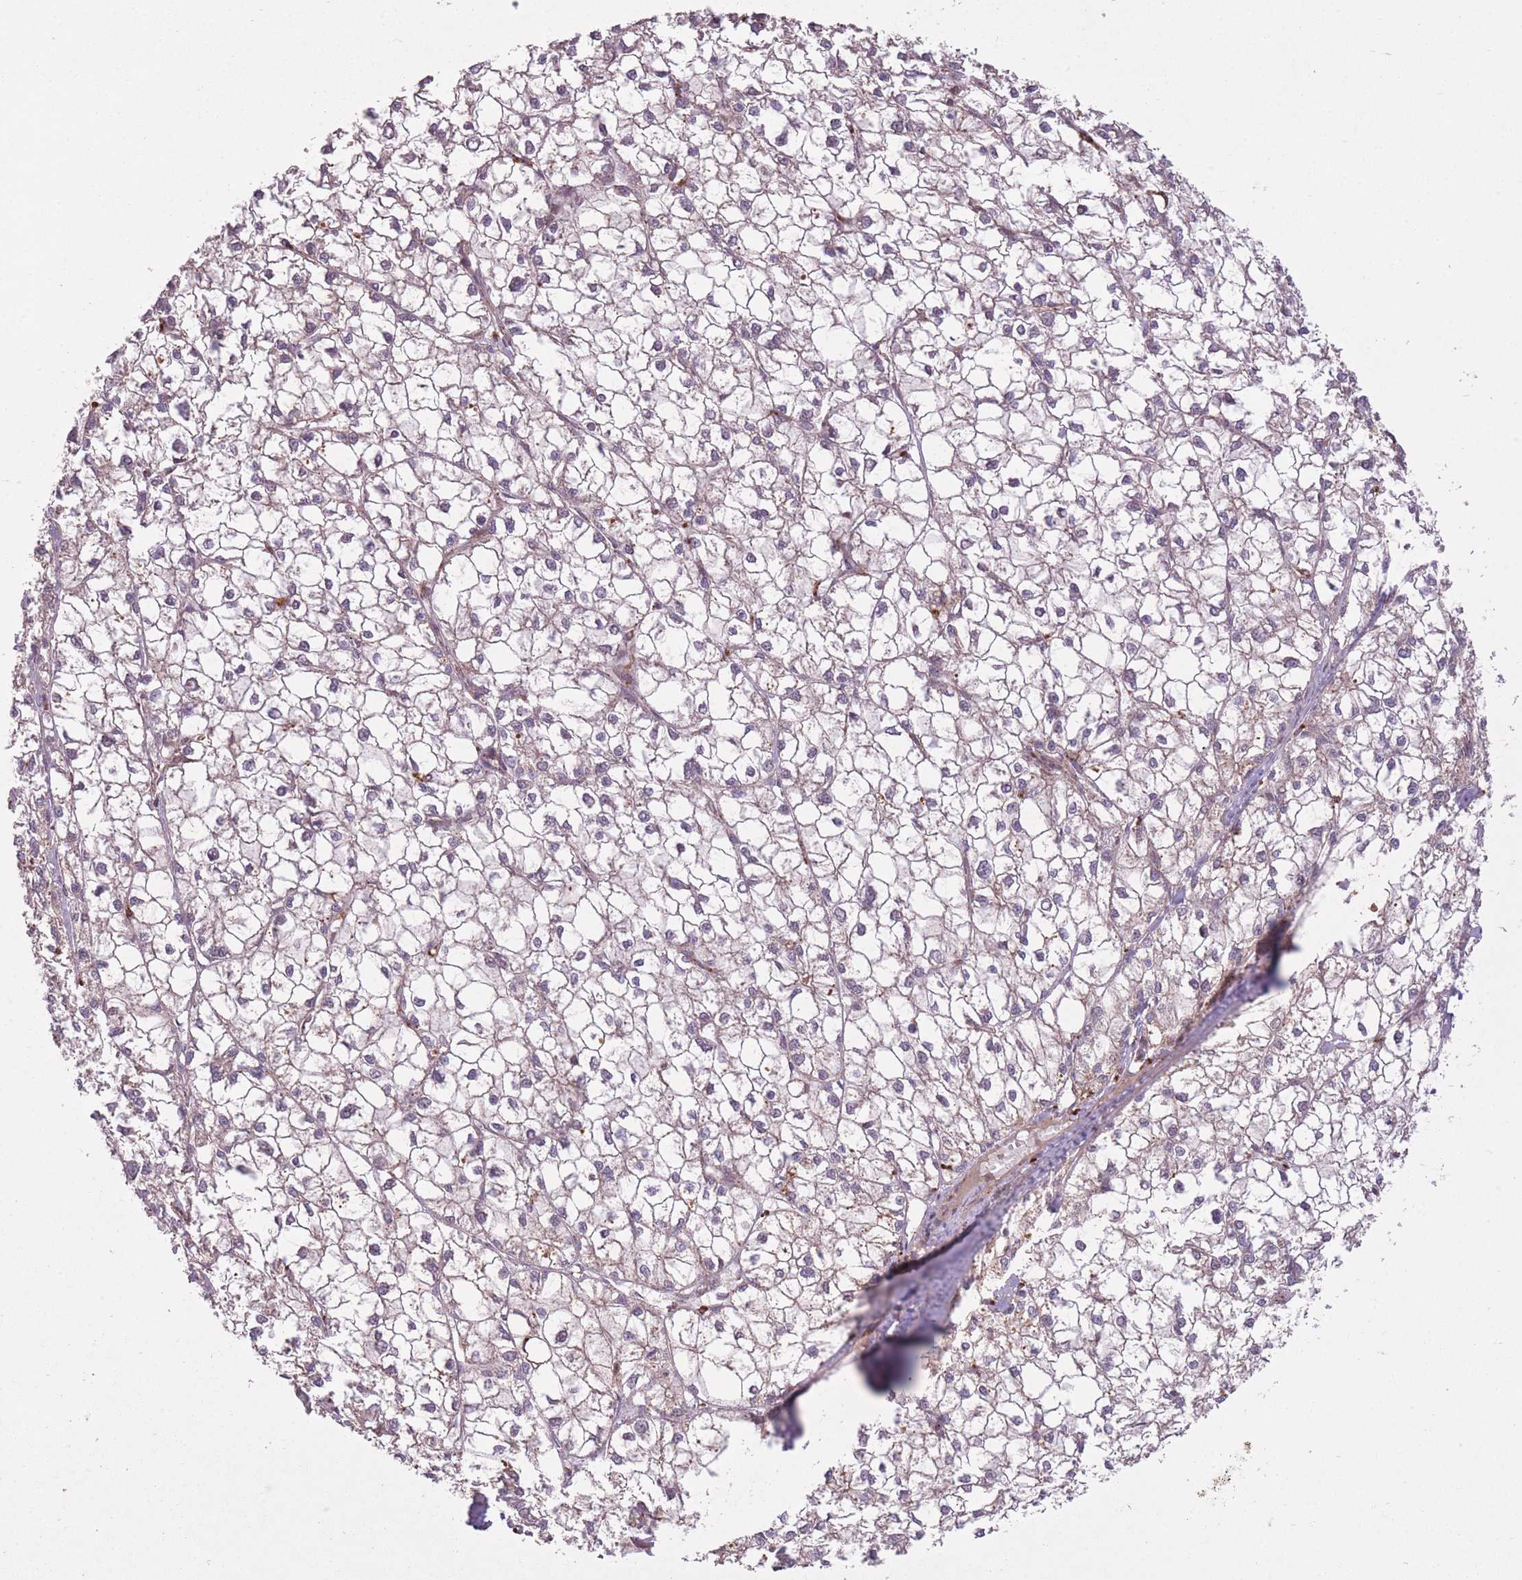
{"staining": {"intensity": "negative", "quantity": "none", "location": "none"}, "tissue": "liver cancer", "cell_type": "Tumor cells", "image_type": "cancer", "snomed": [{"axis": "morphology", "description": "Carcinoma, Hepatocellular, NOS"}, {"axis": "topography", "description": "Liver"}], "caption": "The IHC photomicrograph has no significant expression in tumor cells of liver cancer (hepatocellular carcinoma) tissue.", "gene": "POLR3F", "patient": {"sex": "female", "age": 43}}